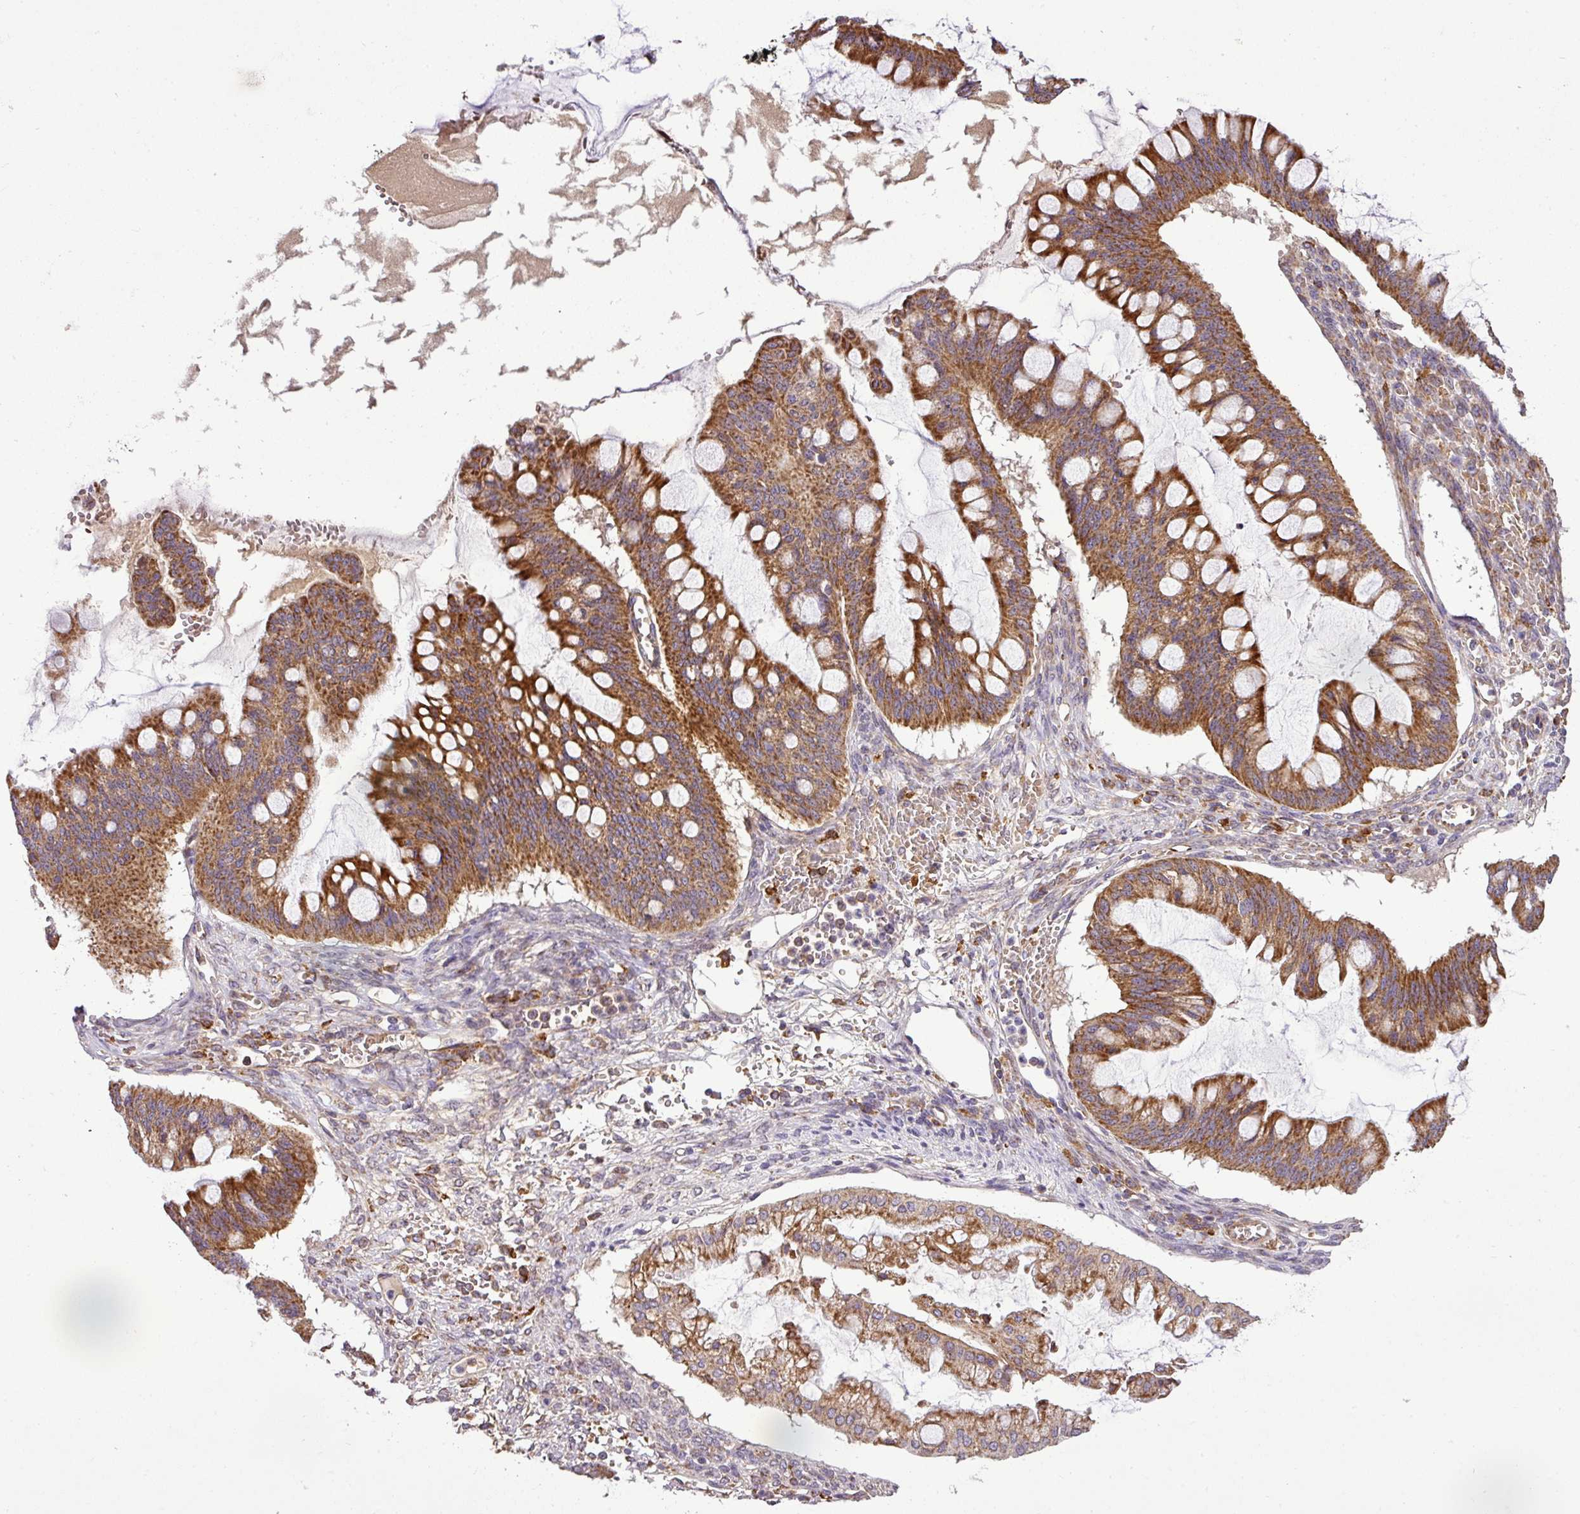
{"staining": {"intensity": "strong", "quantity": ">75%", "location": "cytoplasmic/membranous"}, "tissue": "ovarian cancer", "cell_type": "Tumor cells", "image_type": "cancer", "snomed": [{"axis": "morphology", "description": "Cystadenocarcinoma, mucinous, NOS"}, {"axis": "topography", "description": "Ovary"}], "caption": "DAB (3,3'-diaminobenzidine) immunohistochemical staining of ovarian cancer (mucinous cystadenocarcinoma) displays strong cytoplasmic/membranous protein expression in about >75% of tumor cells.", "gene": "ZNF513", "patient": {"sex": "female", "age": 73}}